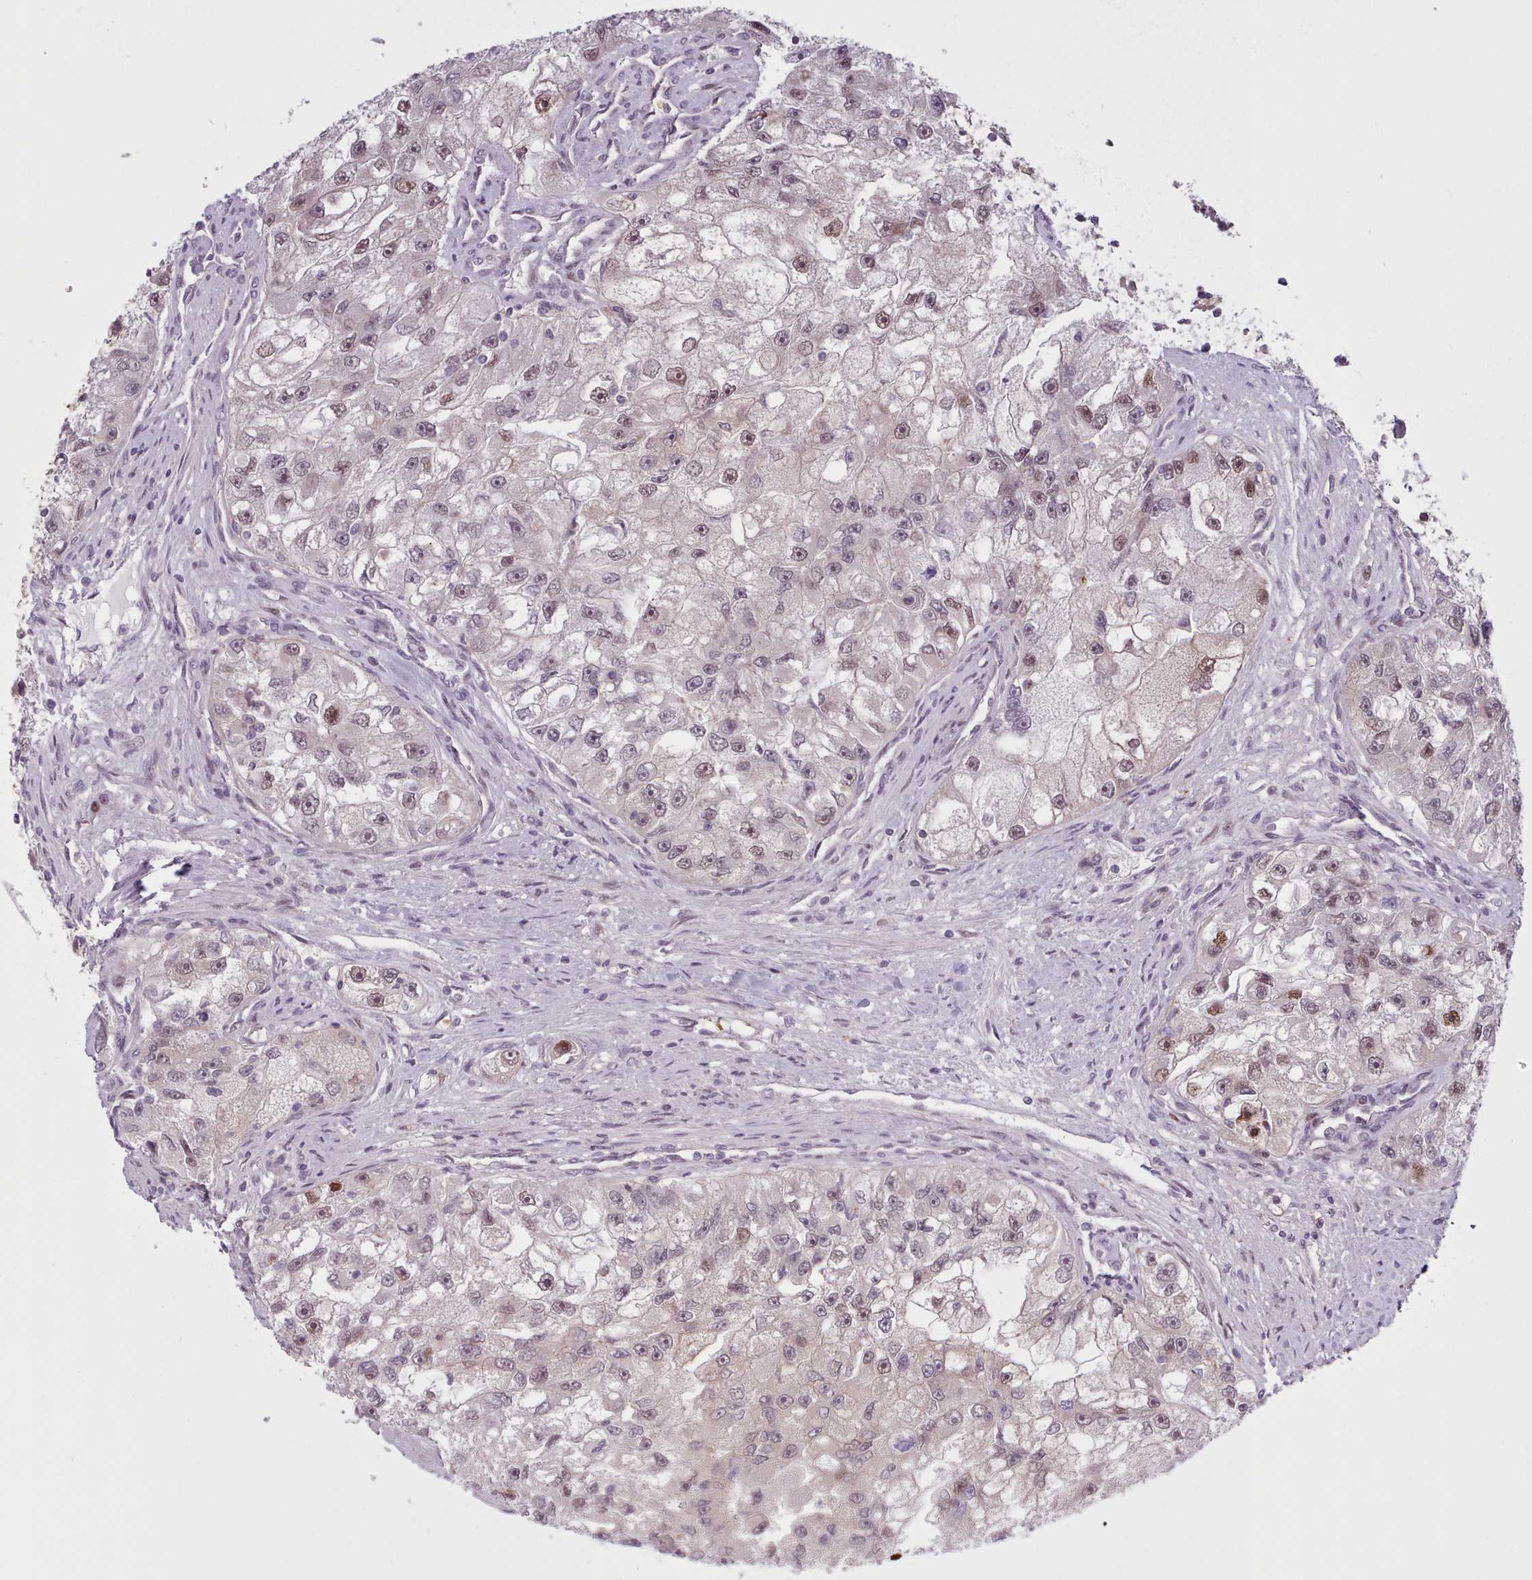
{"staining": {"intensity": "moderate", "quantity": "25%-75%", "location": "nuclear"}, "tissue": "renal cancer", "cell_type": "Tumor cells", "image_type": "cancer", "snomed": [{"axis": "morphology", "description": "Adenocarcinoma, NOS"}, {"axis": "topography", "description": "Kidney"}], "caption": "DAB (3,3'-diaminobenzidine) immunohistochemical staining of renal cancer shows moderate nuclear protein positivity in about 25%-75% of tumor cells.", "gene": "KBTBD7", "patient": {"sex": "male", "age": 63}}